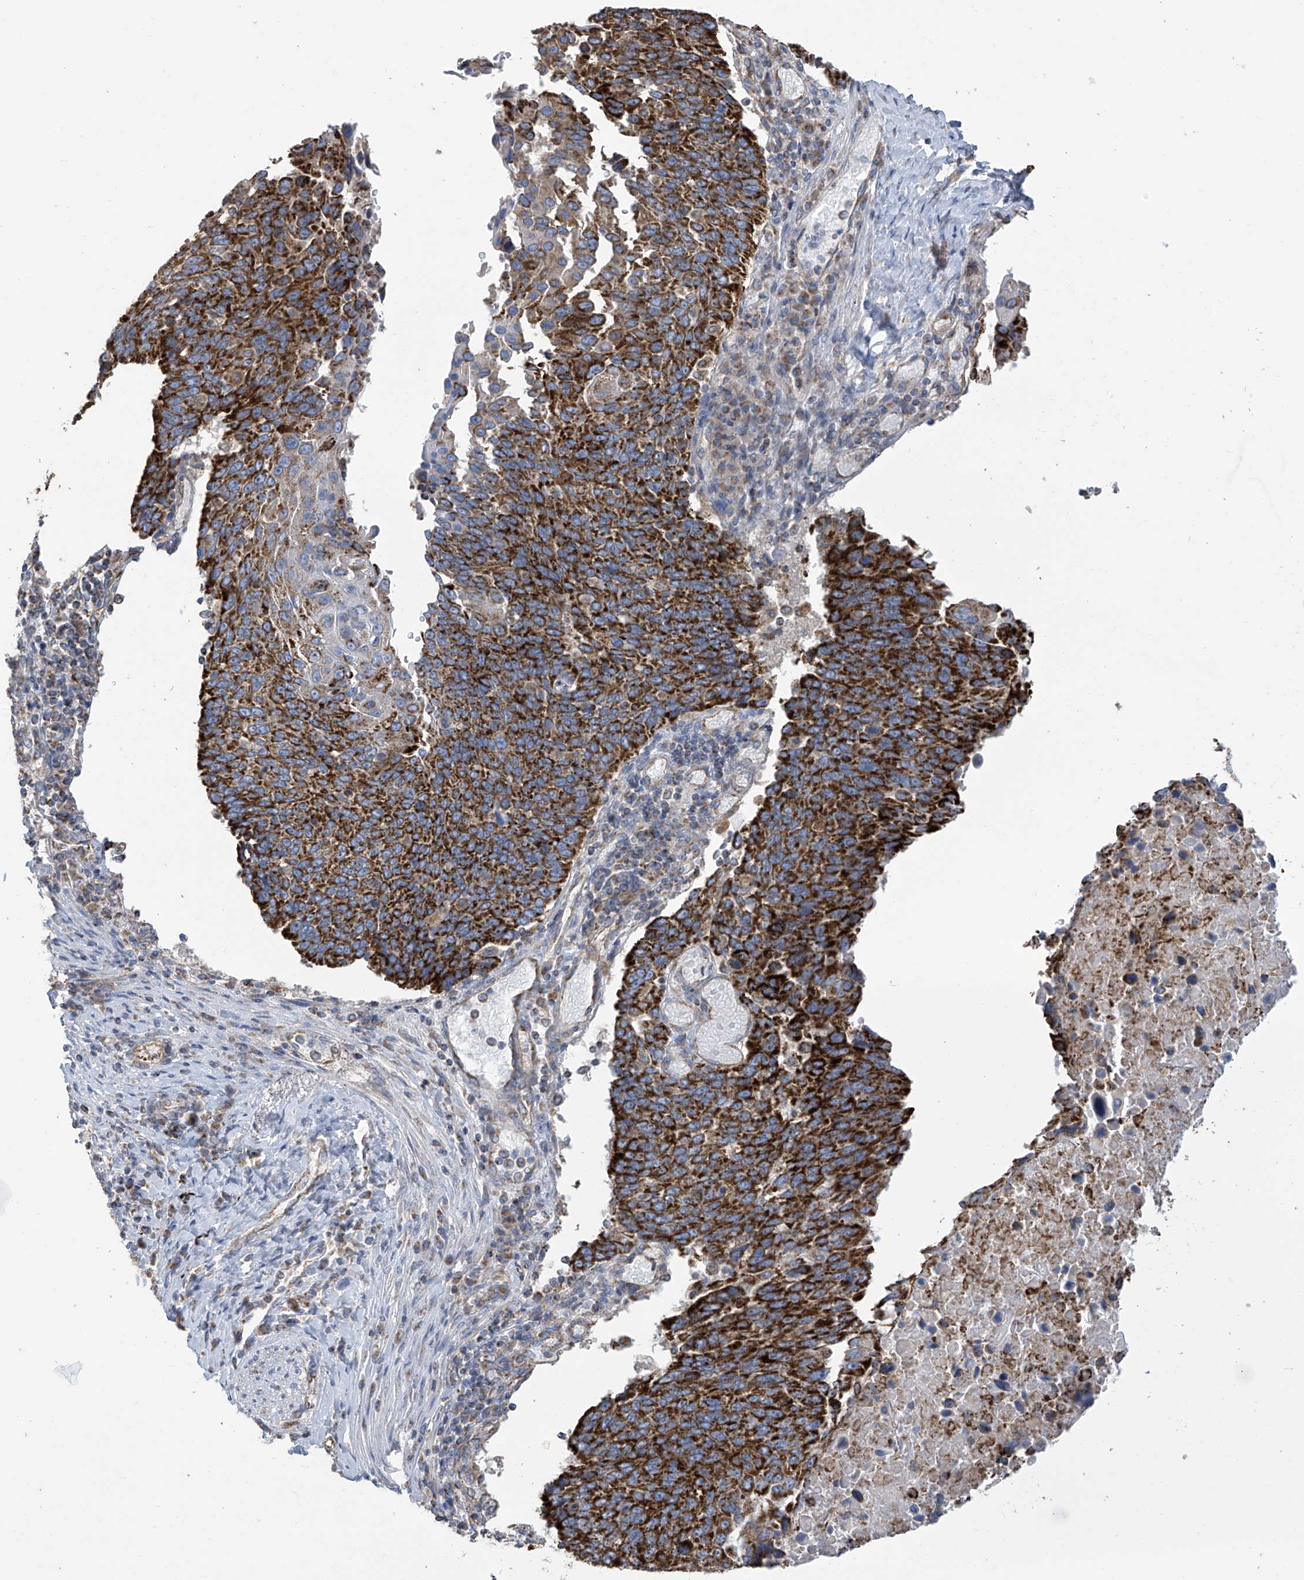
{"staining": {"intensity": "strong", "quantity": ">75%", "location": "cytoplasmic/membranous"}, "tissue": "lung cancer", "cell_type": "Tumor cells", "image_type": "cancer", "snomed": [{"axis": "morphology", "description": "Squamous cell carcinoma, NOS"}, {"axis": "topography", "description": "Lung"}], "caption": "IHC of human lung cancer (squamous cell carcinoma) reveals high levels of strong cytoplasmic/membranous positivity in about >75% of tumor cells.", "gene": "PNPT1", "patient": {"sex": "male", "age": 66}}